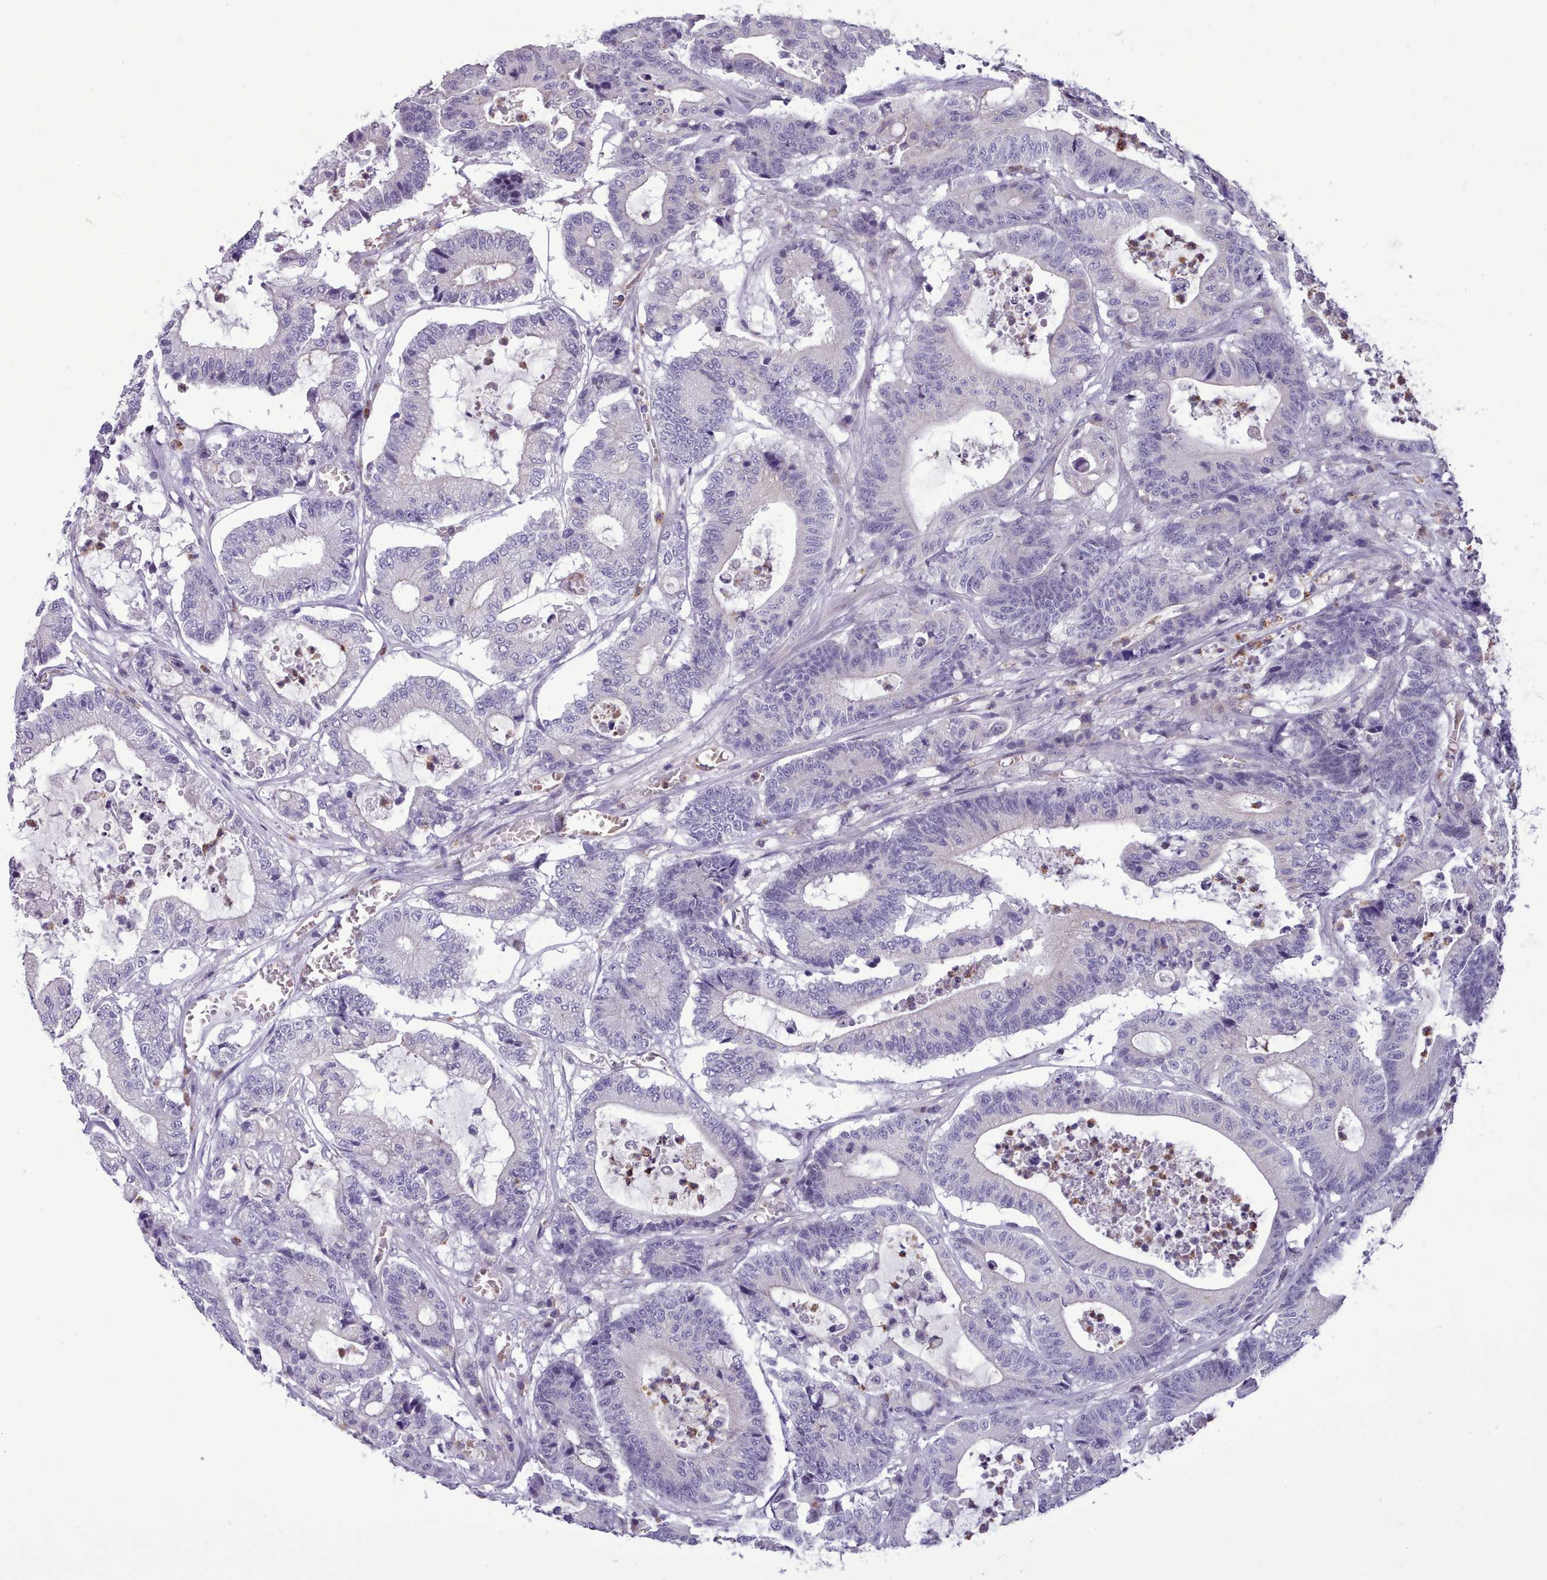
{"staining": {"intensity": "negative", "quantity": "none", "location": "none"}, "tissue": "colorectal cancer", "cell_type": "Tumor cells", "image_type": "cancer", "snomed": [{"axis": "morphology", "description": "Adenocarcinoma, NOS"}, {"axis": "topography", "description": "Colon"}], "caption": "Tumor cells show no significant protein positivity in adenocarcinoma (colorectal).", "gene": "KCTD16", "patient": {"sex": "female", "age": 84}}